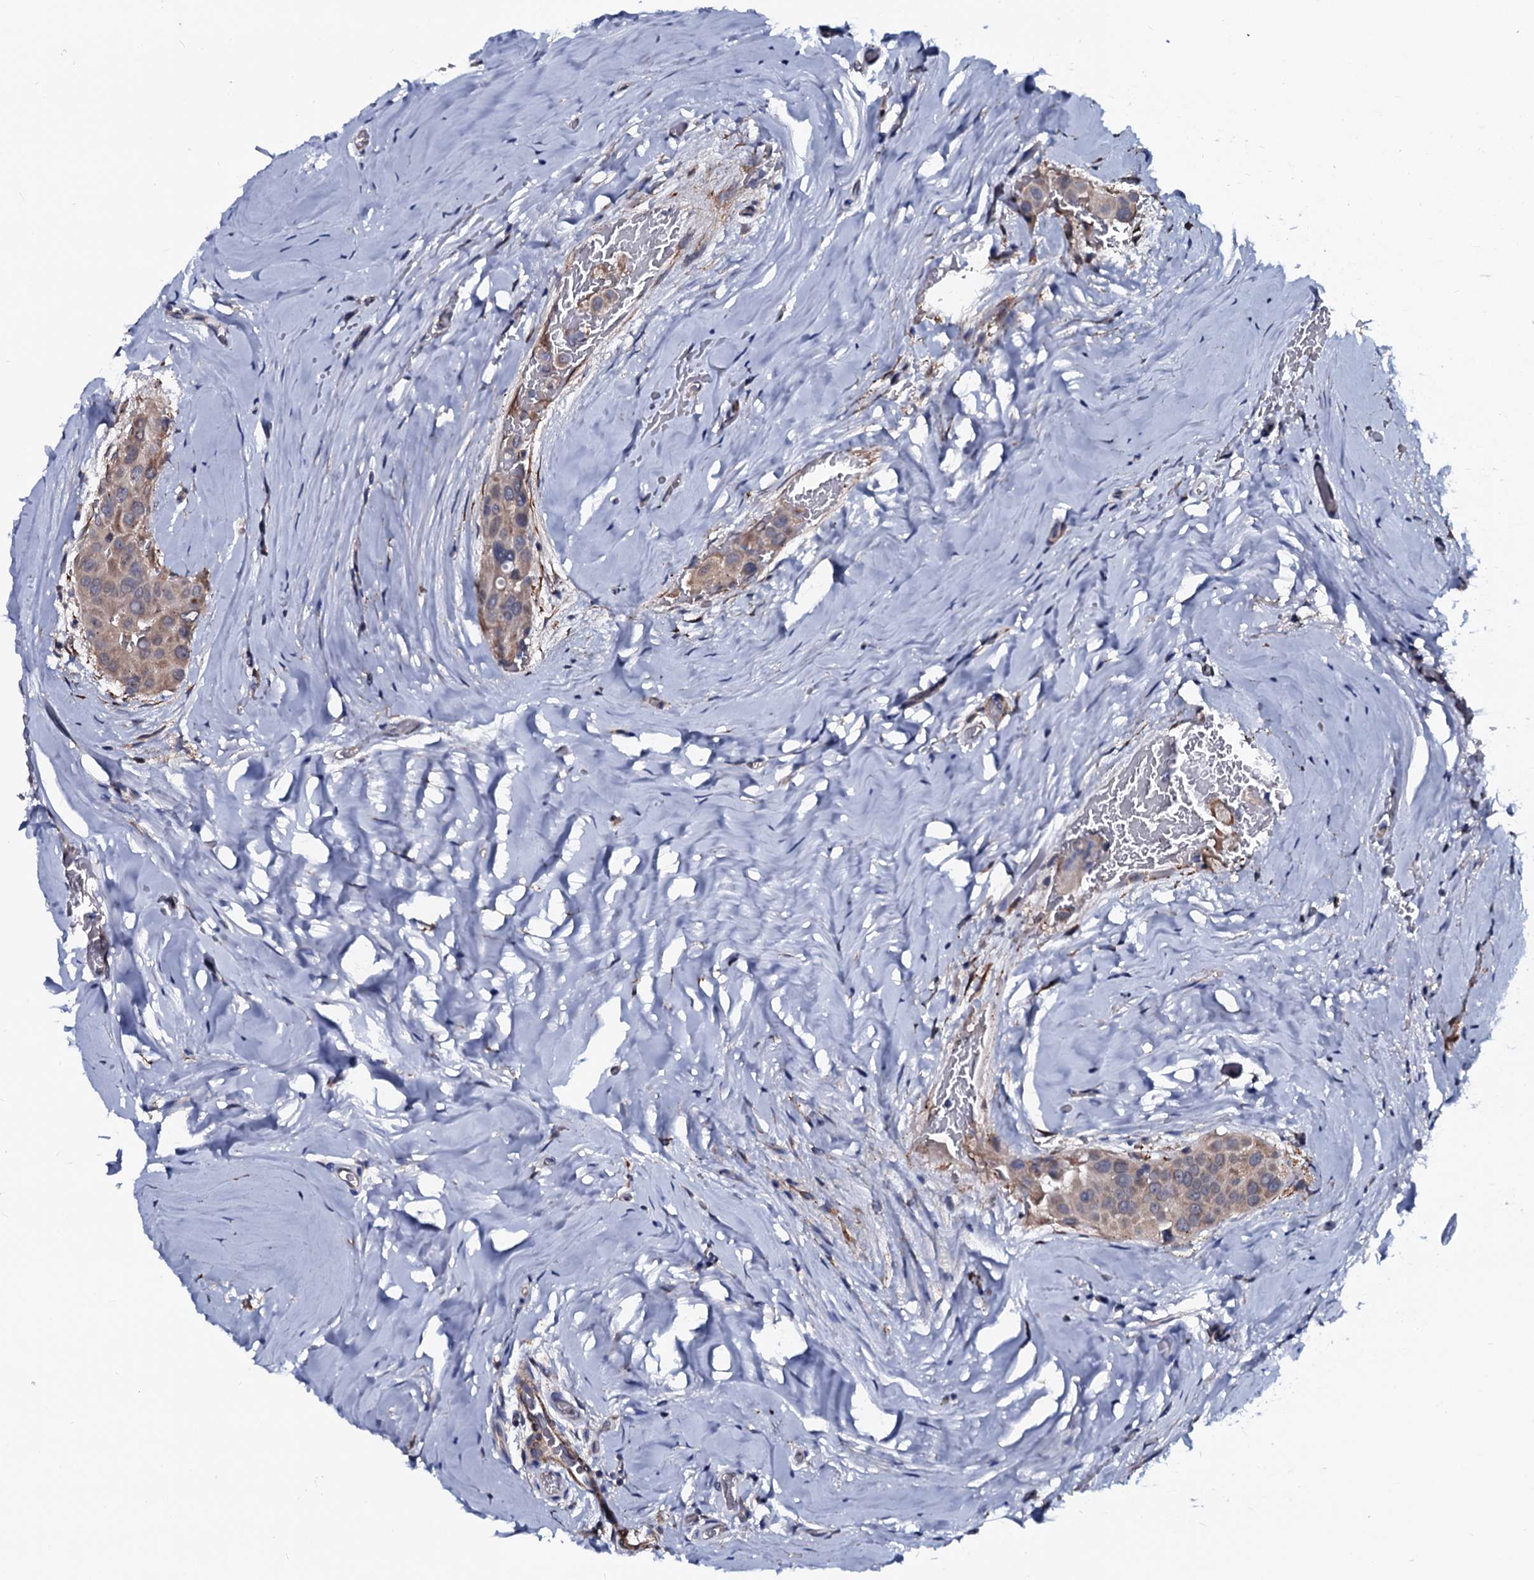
{"staining": {"intensity": "weak", "quantity": ">75%", "location": "cytoplasmic/membranous"}, "tissue": "thyroid cancer", "cell_type": "Tumor cells", "image_type": "cancer", "snomed": [{"axis": "morphology", "description": "Papillary adenocarcinoma, NOS"}, {"axis": "topography", "description": "Thyroid gland"}], "caption": "About >75% of tumor cells in human thyroid cancer reveal weak cytoplasmic/membranous protein staining as visualized by brown immunohistochemical staining.", "gene": "N4BP1", "patient": {"sex": "male", "age": 33}}